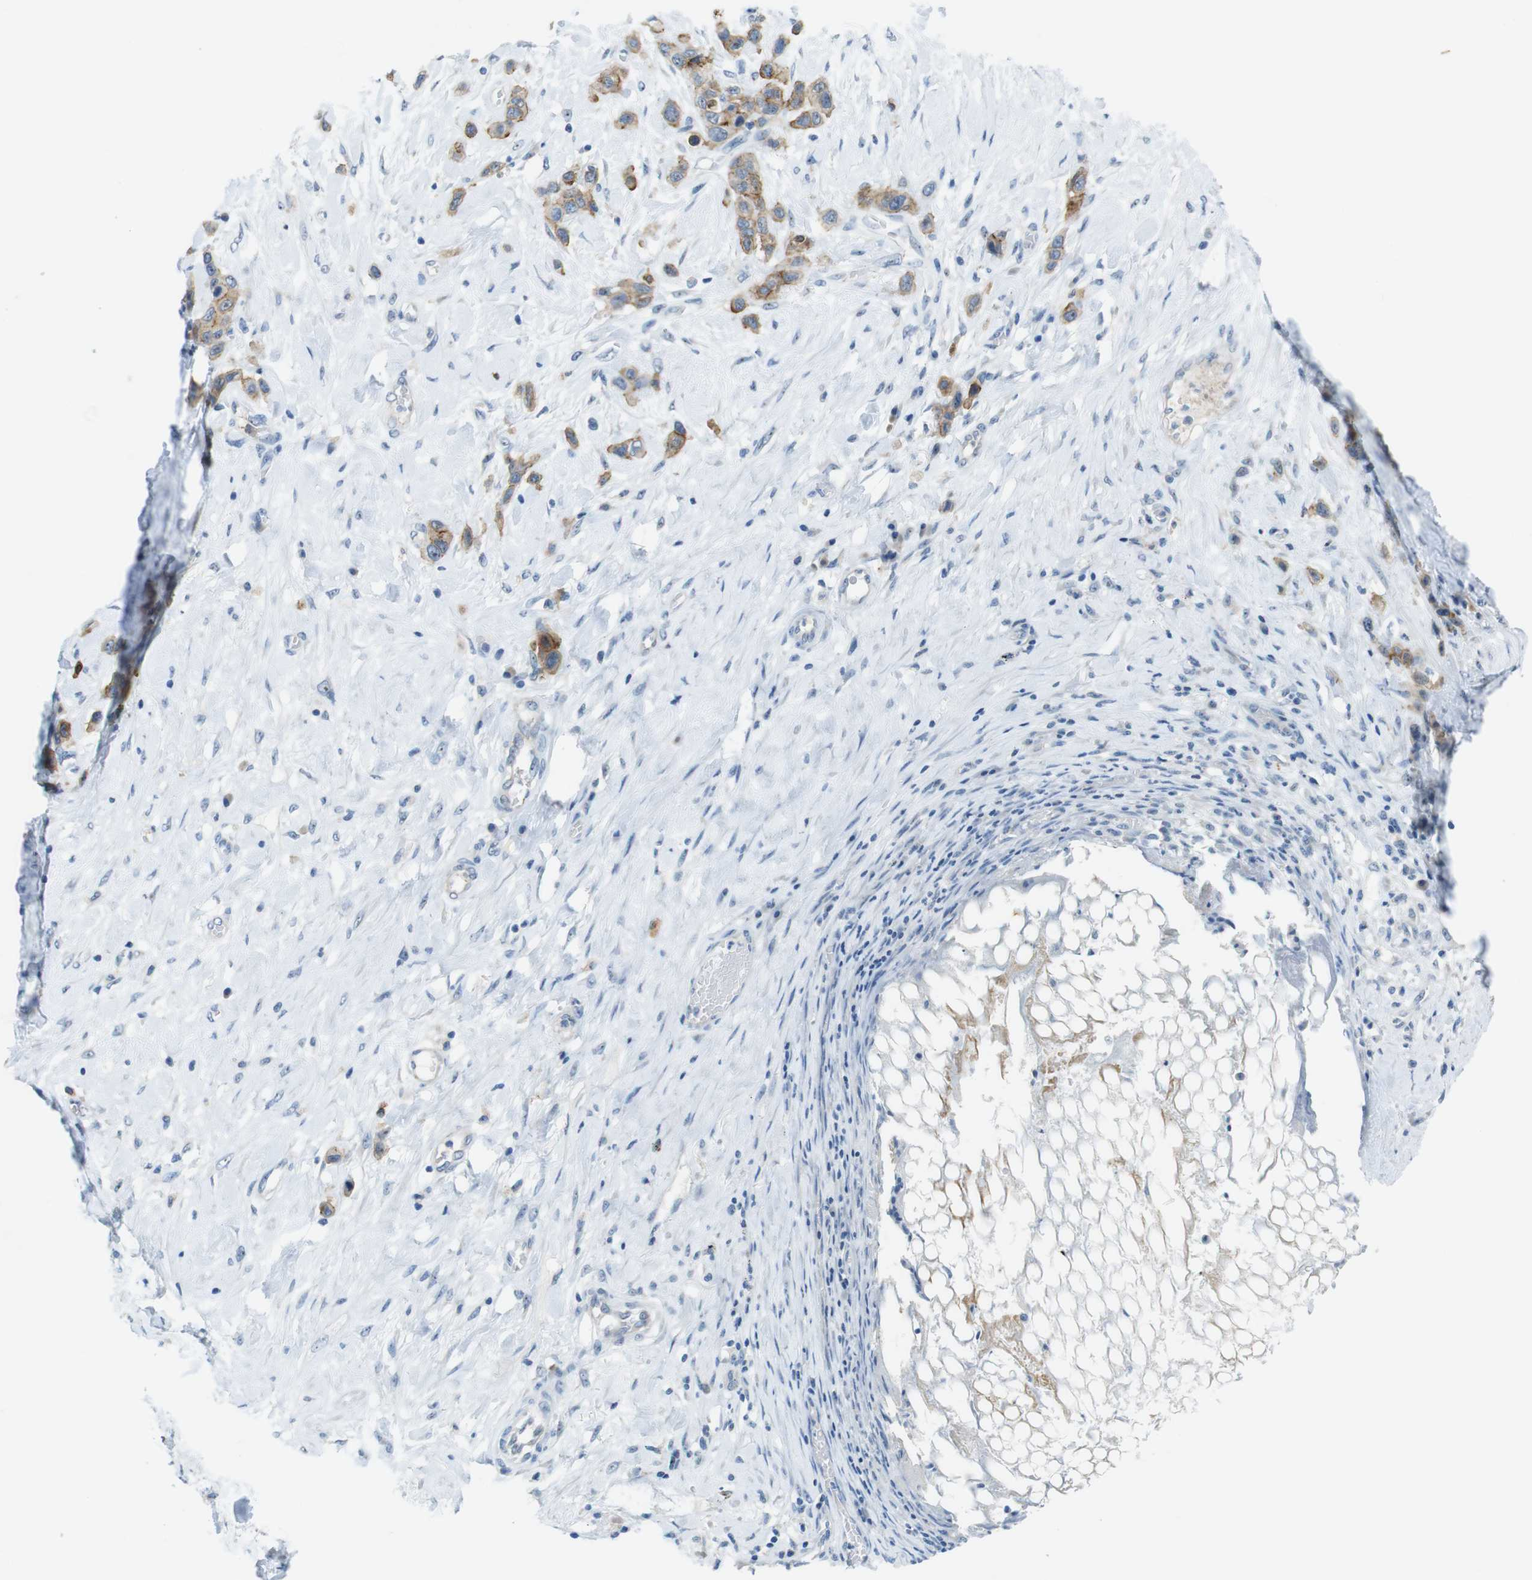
{"staining": {"intensity": "moderate", "quantity": ">75%", "location": "cytoplasmic/membranous"}, "tissue": "stomach cancer", "cell_type": "Tumor cells", "image_type": "cancer", "snomed": [{"axis": "morphology", "description": "Adenocarcinoma, NOS"}, {"axis": "morphology", "description": "Adenocarcinoma, High grade"}, {"axis": "topography", "description": "Stomach, upper"}, {"axis": "topography", "description": "Stomach, lower"}], "caption": "Stomach cancer (adenocarcinoma) was stained to show a protein in brown. There is medium levels of moderate cytoplasmic/membranous expression in about >75% of tumor cells.", "gene": "TJP3", "patient": {"sex": "female", "age": 65}}